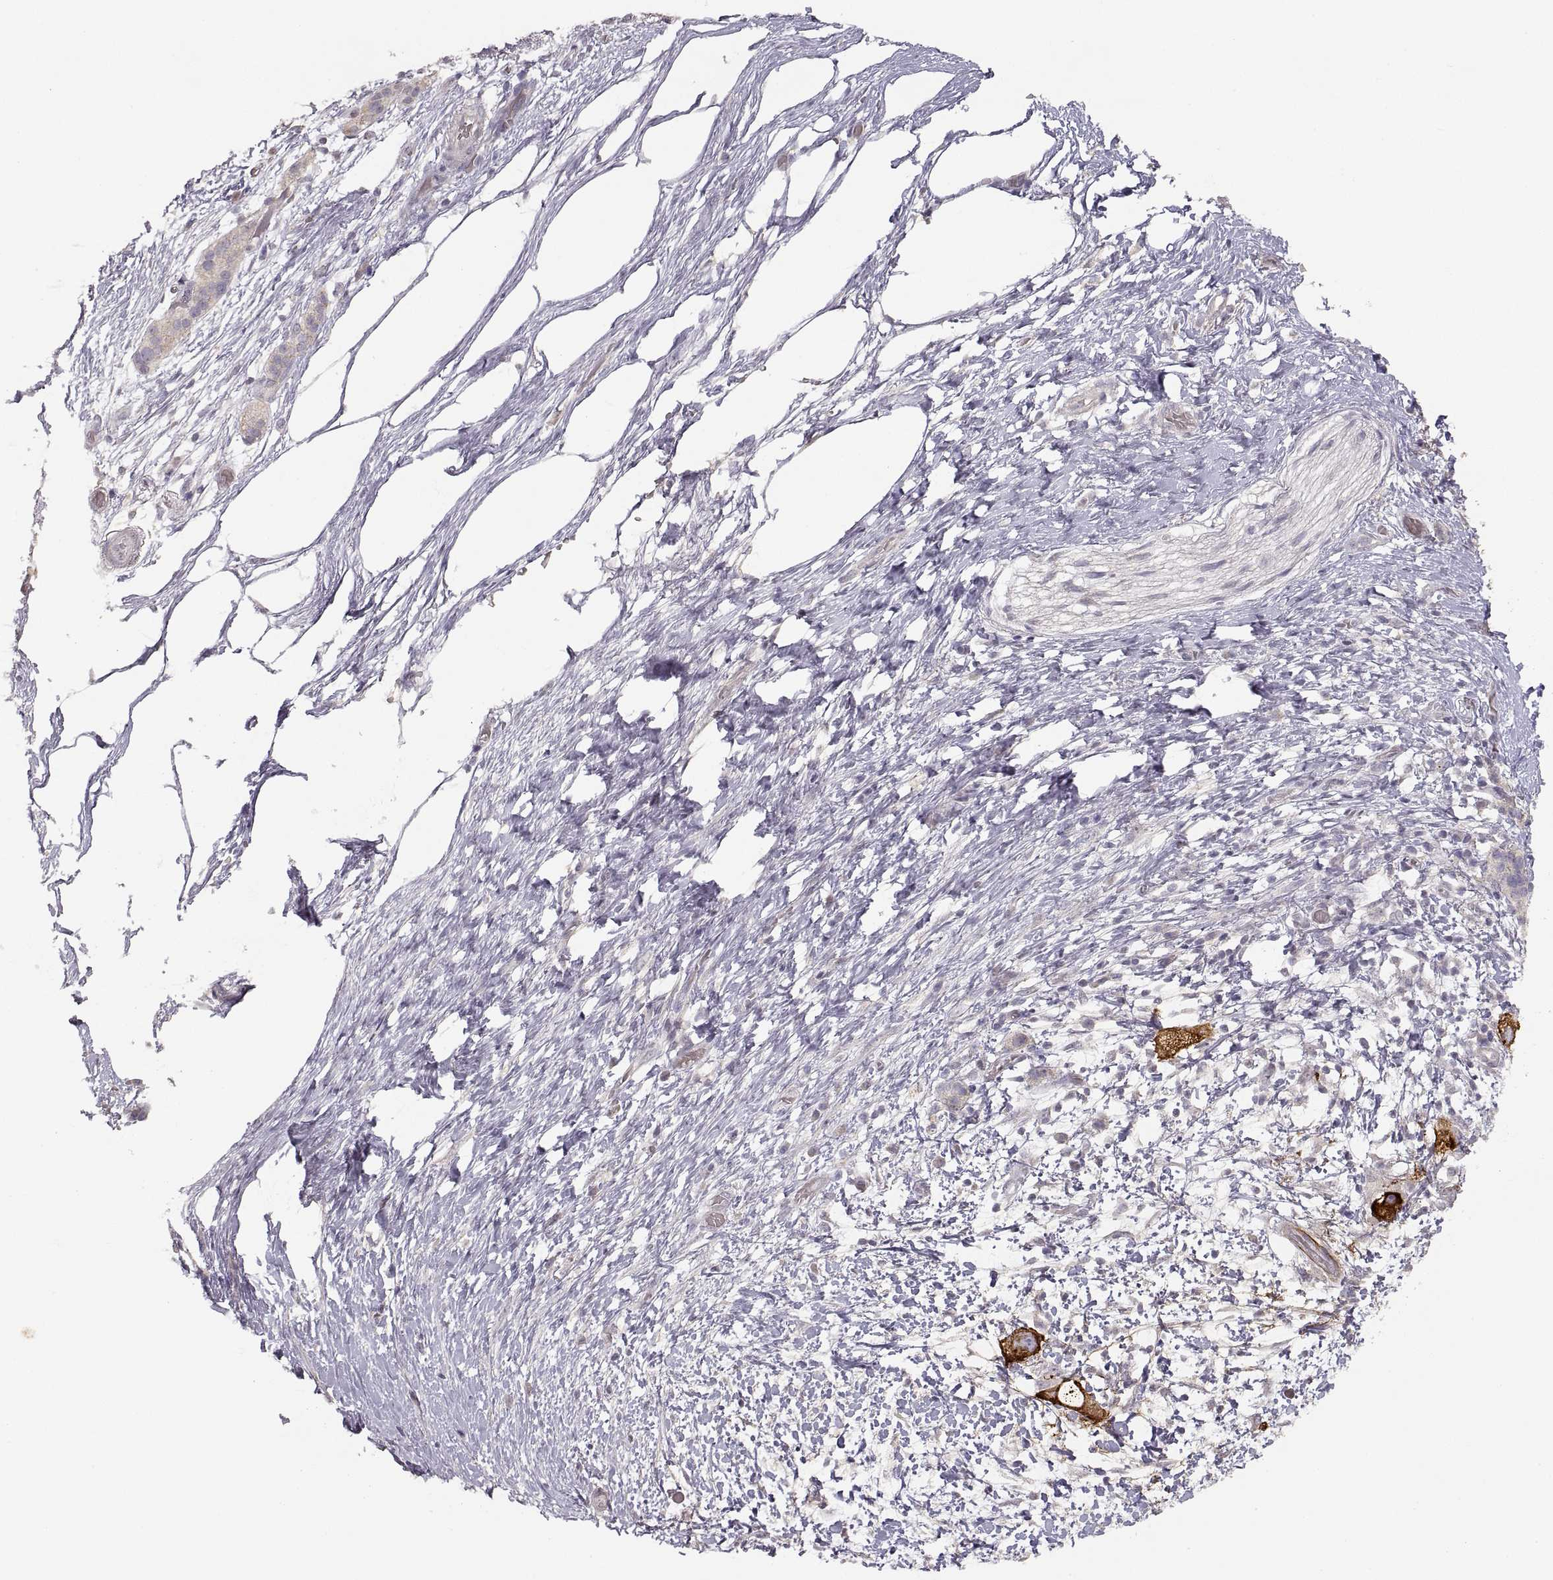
{"staining": {"intensity": "strong", "quantity": "<25%", "location": "cytoplasmic/membranous"}, "tissue": "pancreatic cancer", "cell_type": "Tumor cells", "image_type": "cancer", "snomed": [{"axis": "morphology", "description": "Adenocarcinoma, NOS"}, {"axis": "topography", "description": "Pancreas"}], "caption": "Human pancreatic cancer (adenocarcinoma) stained with a brown dye displays strong cytoplasmic/membranous positive expression in approximately <25% of tumor cells.", "gene": "LAMC2", "patient": {"sex": "female", "age": 72}}